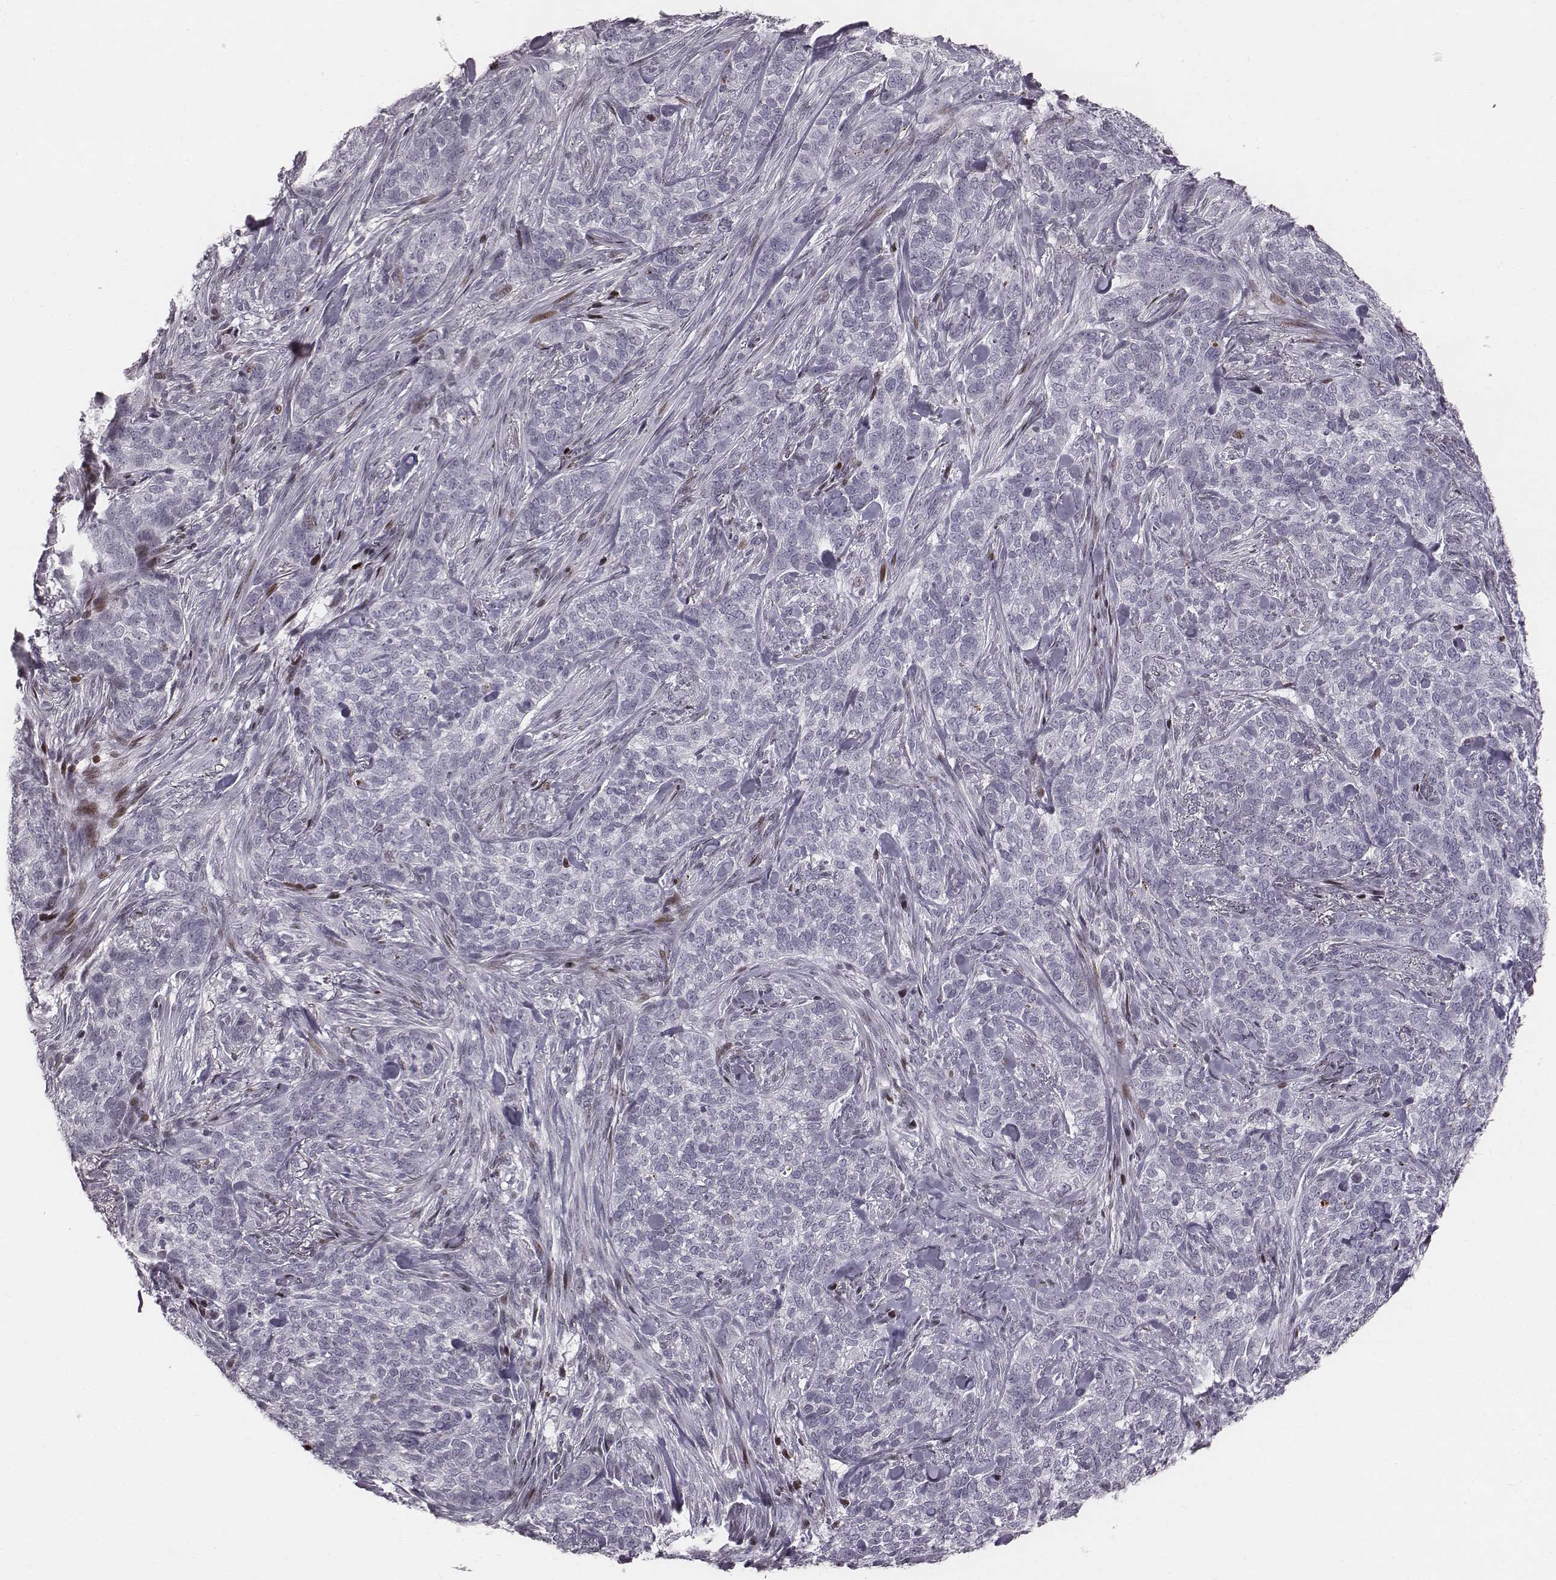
{"staining": {"intensity": "negative", "quantity": "none", "location": "none"}, "tissue": "skin cancer", "cell_type": "Tumor cells", "image_type": "cancer", "snomed": [{"axis": "morphology", "description": "Basal cell carcinoma"}, {"axis": "topography", "description": "Skin"}], "caption": "This is an immunohistochemistry (IHC) micrograph of skin cancer (basal cell carcinoma). There is no expression in tumor cells.", "gene": "NDC1", "patient": {"sex": "female", "age": 69}}